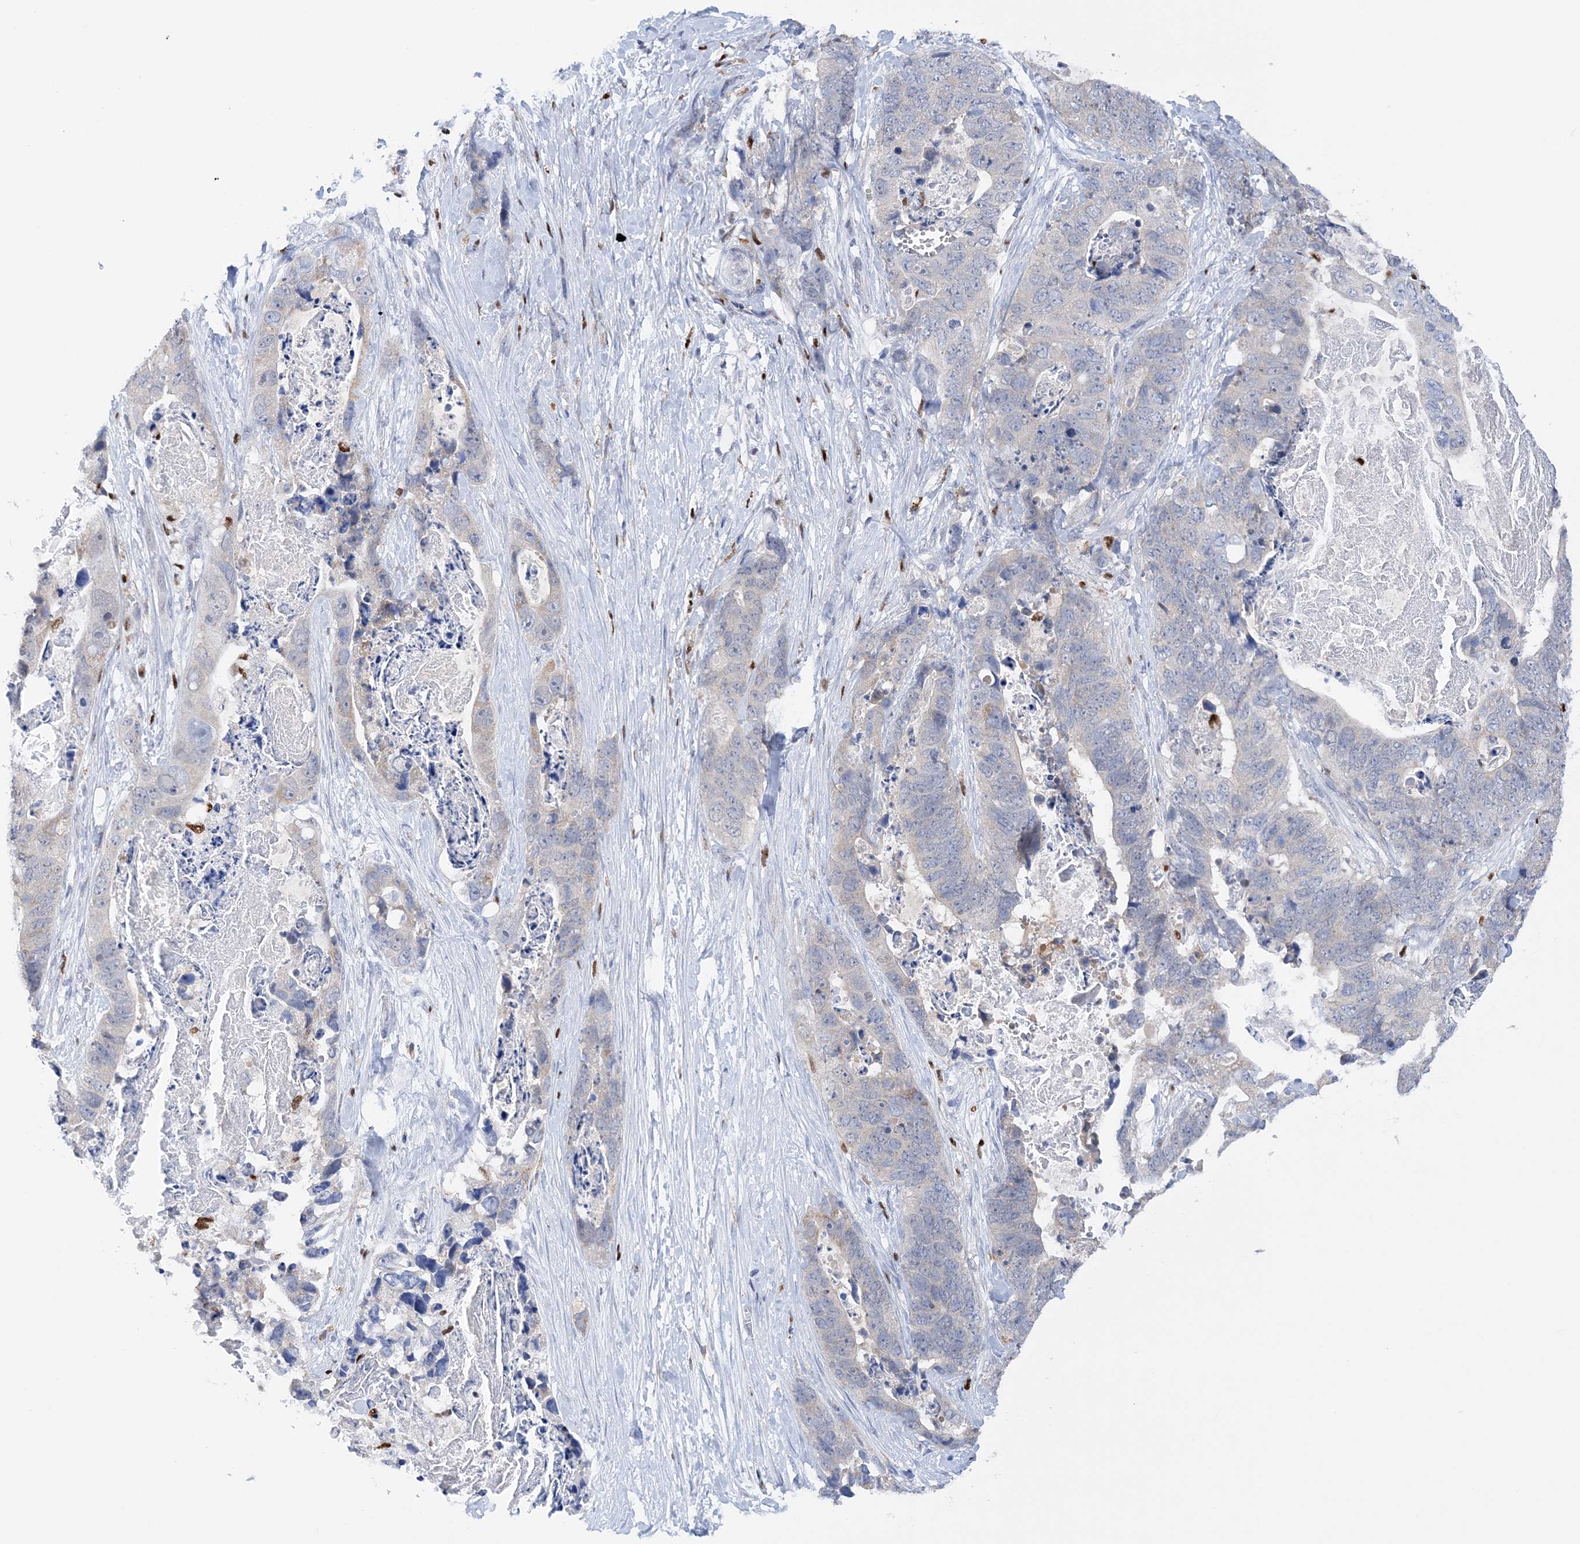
{"staining": {"intensity": "negative", "quantity": "none", "location": "none"}, "tissue": "stomach cancer", "cell_type": "Tumor cells", "image_type": "cancer", "snomed": [{"axis": "morphology", "description": "Adenocarcinoma, NOS"}, {"axis": "topography", "description": "Stomach"}], "caption": "Immunohistochemical staining of stomach adenocarcinoma shows no significant positivity in tumor cells.", "gene": "NIT2", "patient": {"sex": "female", "age": 89}}